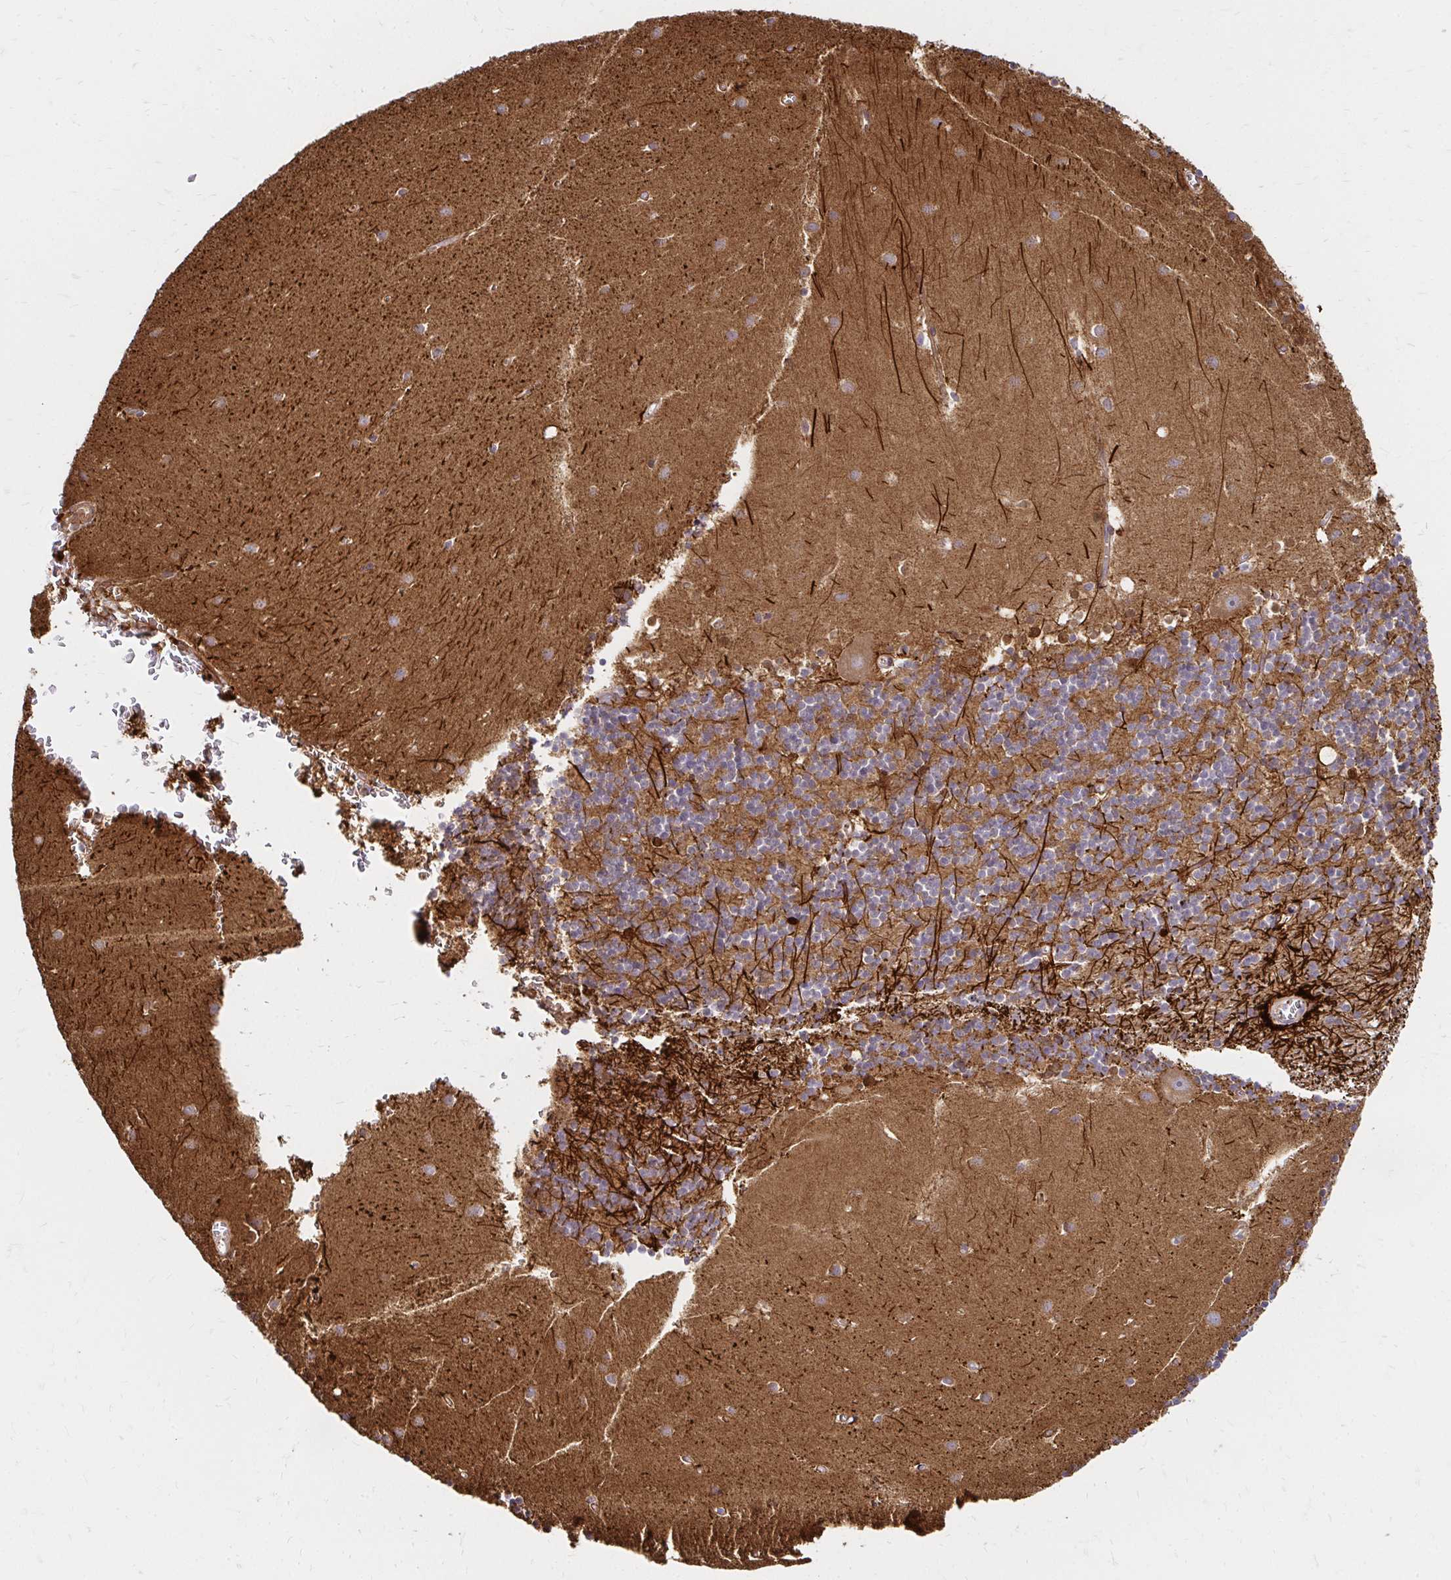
{"staining": {"intensity": "moderate", "quantity": "25%-75%", "location": "cytoplasmic/membranous"}, "tissue": "cerebellum", "cell_type": "Cells in granular layer", "image_type": "normal", "snomed": [{"axis": "morphology", "description": "Normal tissue, NOS"}, {"axis": "topography", "description": "Cerebellum"}], "caption": "Human cerebellum stained with a brown dye demonstrates moderate cytoplasmic/membranous positive positivity in about 25%-75% of cells in granular layer.", "gene": "ITGA2", "patient": {"sex": "male", "age": 54}}